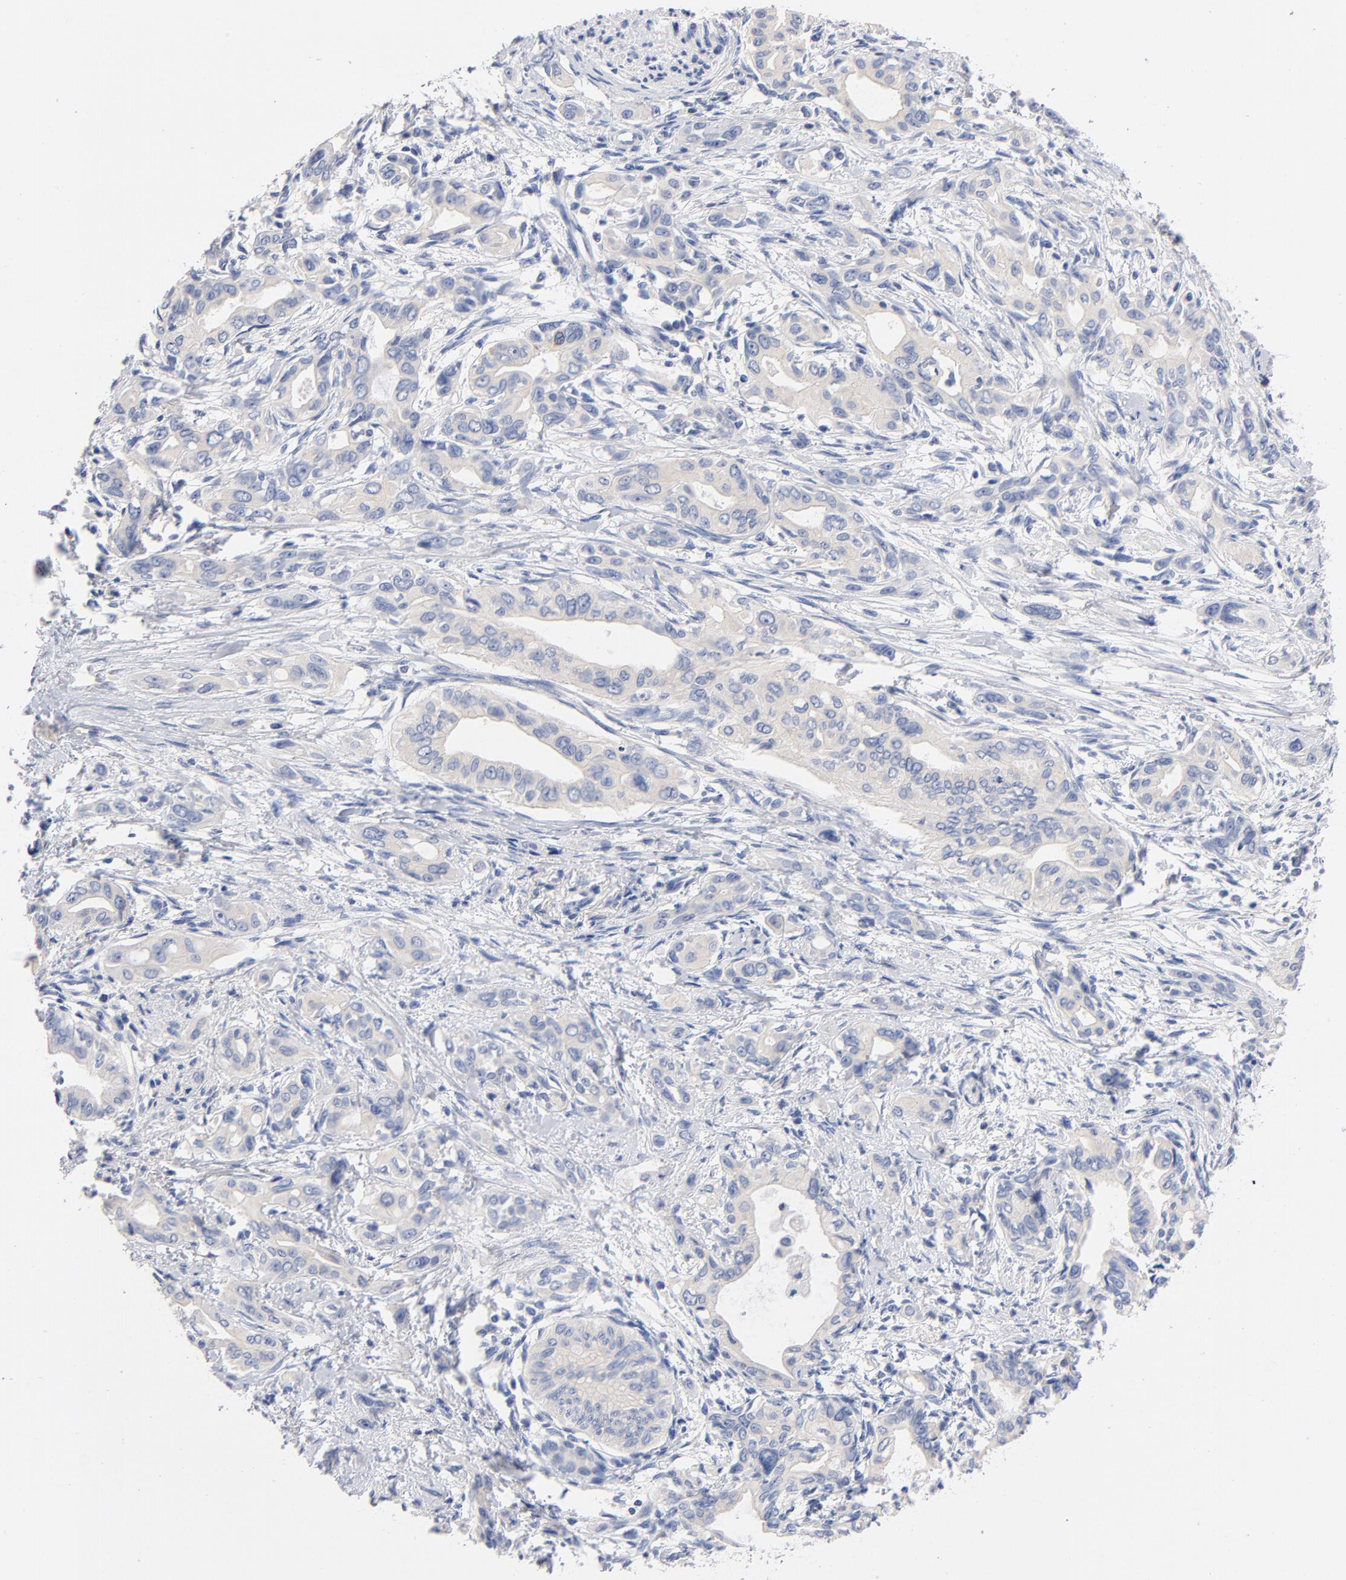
{"staining": {"intensity": "negative", "quantity": "none", "location": "none"}, "tissue": "pancreatic cancer", "cell_type": "Tumor cells", "image_type": "cancer", "snomed": [{"axis": "morphology", "description": "Adenocarcinoma, NOS"}, {"axis": "topography", "description": "Pancreas"}], "caption": "The image reveals no staining of tumor cells in pancreatic cancer. (DAB IHC, high magnification).", "gene": "CPS1", "patient": {"sex": "female", "age": 60}}